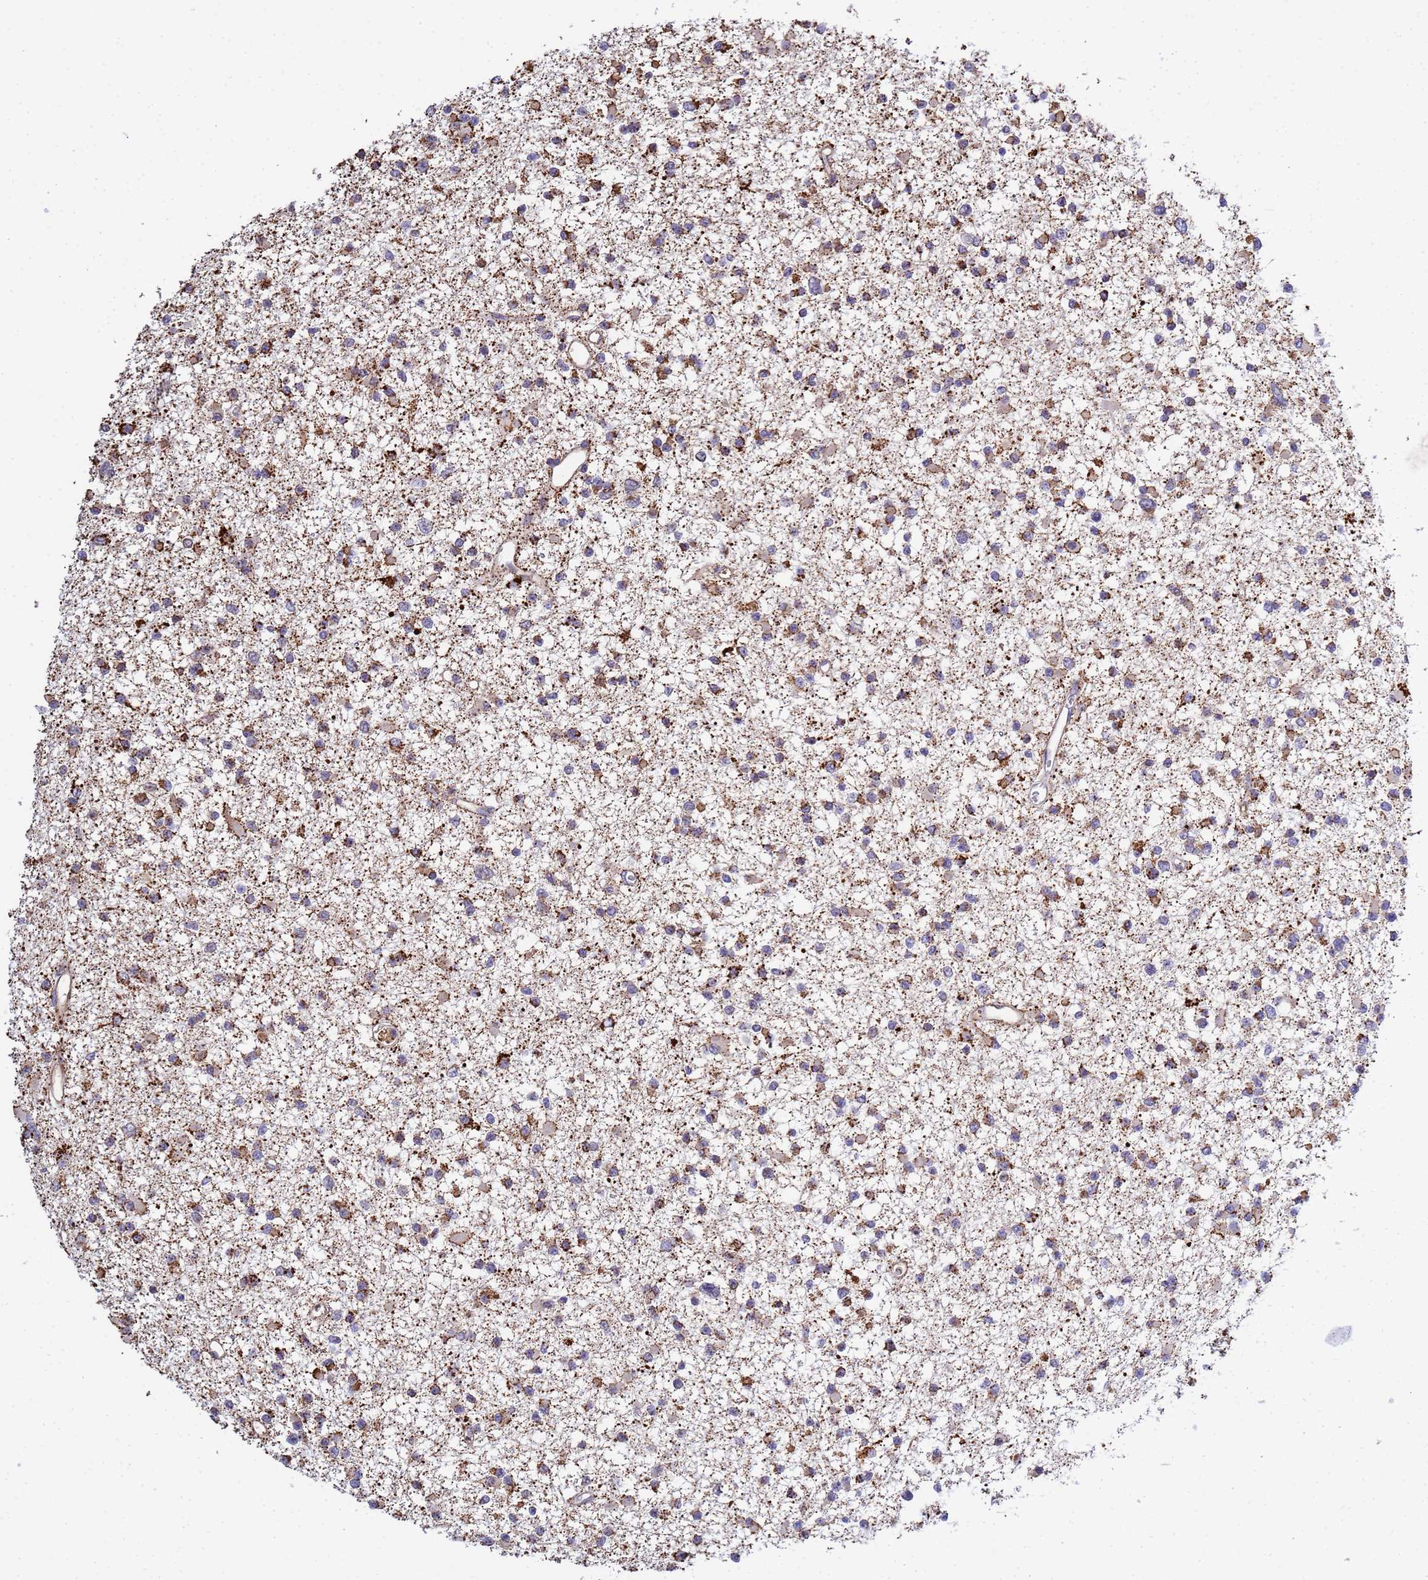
{"staining": {"intensity": "moderate", "quantity": ">75%", "location": "cytoplasmic/membranous"}, "tissue": "glioma", "cell_type": "Tumor cells", "image_type": "cancer", "snomed": [{"axis": "morphology", "description": "Glioma, malignant, Low grade"}, {"axis": "topography", "description": "Brain"}], "caption": "Brown immunohistochemical staining in glioma shows moderate cytoplasmic/membranous expression in about >75% of tumor cells. Using DAB (brown) and hematoxylin (blue) stains, captured at high magnification using brightfield microscopy.", "gene": "GLUD1", "patient": {"sex": "female", "age": 22}}